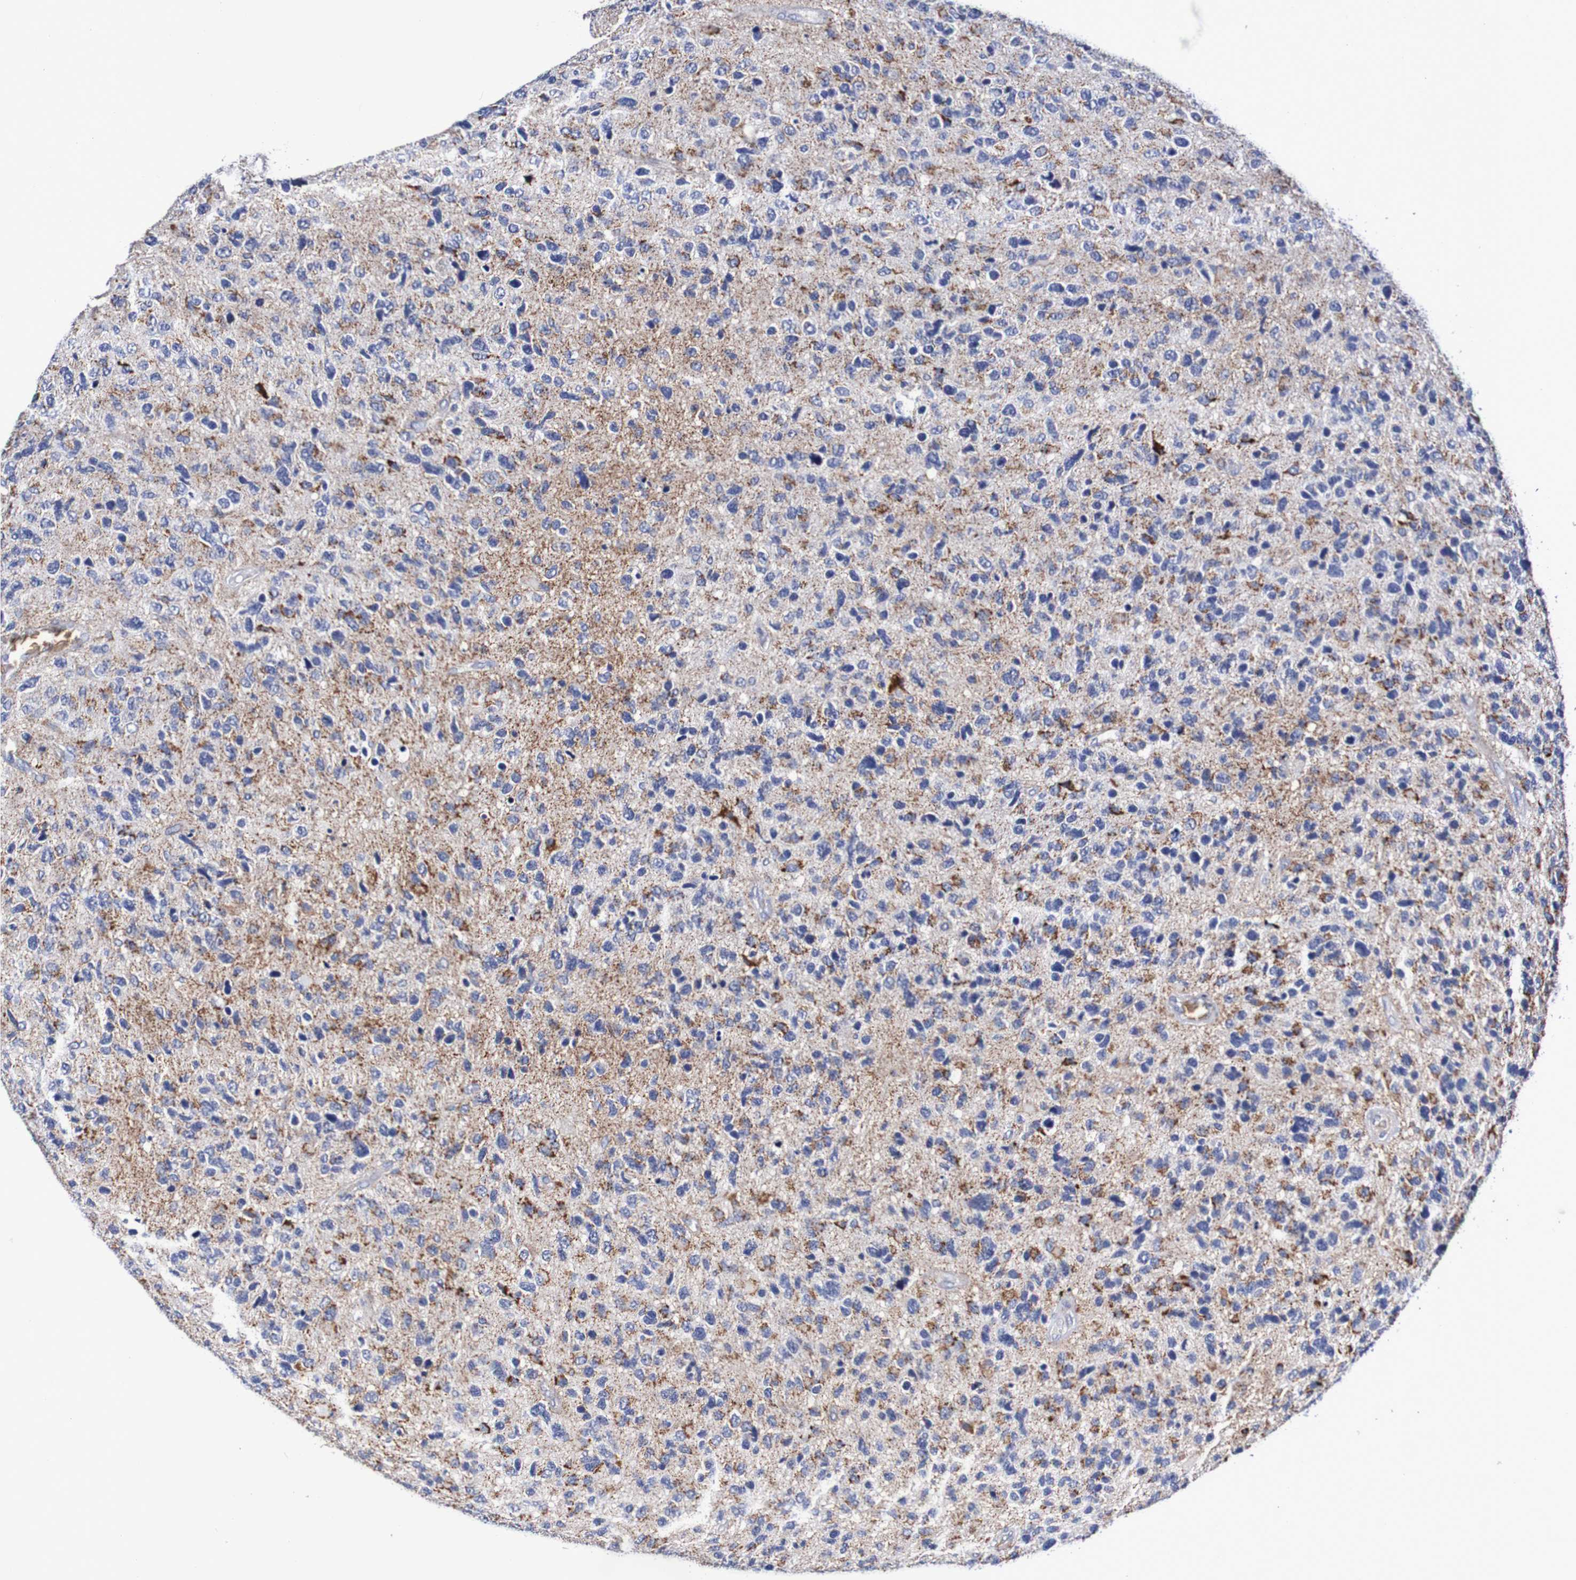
{"staining": {"intensity": "moderate", "quantity": "<25%", "location": "cytoplasmic/membranous"}, "tissue": "glioma", "cell_type": "Tumor cells", "image_type": "cancer", "snomed": [{"axis": "morphology", "description": "Glioma, malignant, High grade"}, {"axis": "topography", "description": "Brain"}], "caption": "This is a photomicrograph of immunohistochemistry (IHC) staining of malignant glioma (high-grade), which shows moderate positivity in the cytoplasmic/membranous of tumor cells.", "gene": "WNT4", "patient": {"sex": "female", "age": 58}}